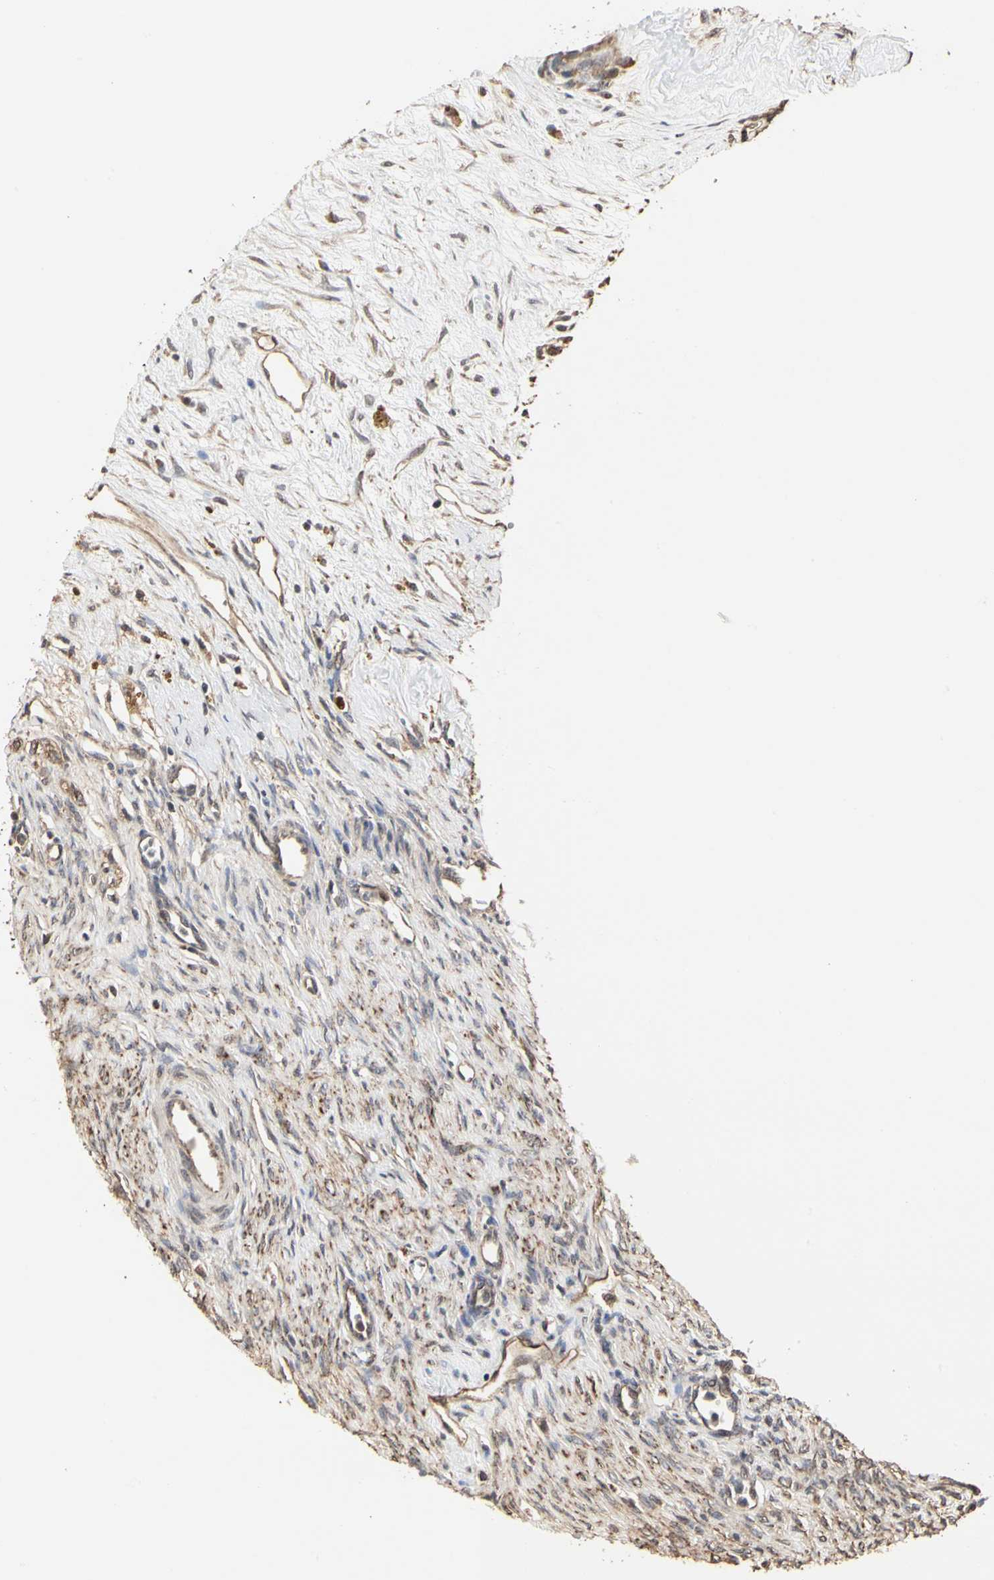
{"staining": {"intensity": "weak", "quantity": ">75%", "location": "cytoplasmic/membranous"}, "tissue": "ovary", "cell_type": "Ovarian stroma cells", "image_type": "normal", "snomed": [{"axis": "morphology", "description": "Normal tissue, NOS"}, {"axis": "topography", "description": "Ovary"}], "caption": "Ovary stained for a protein (brown) displays weak cytoplasmic/membranous positive positivity in about >75% of ovarian stroma cells.", "gene": "TAOK1", "patient": {"sex": "female", "age": 33}}